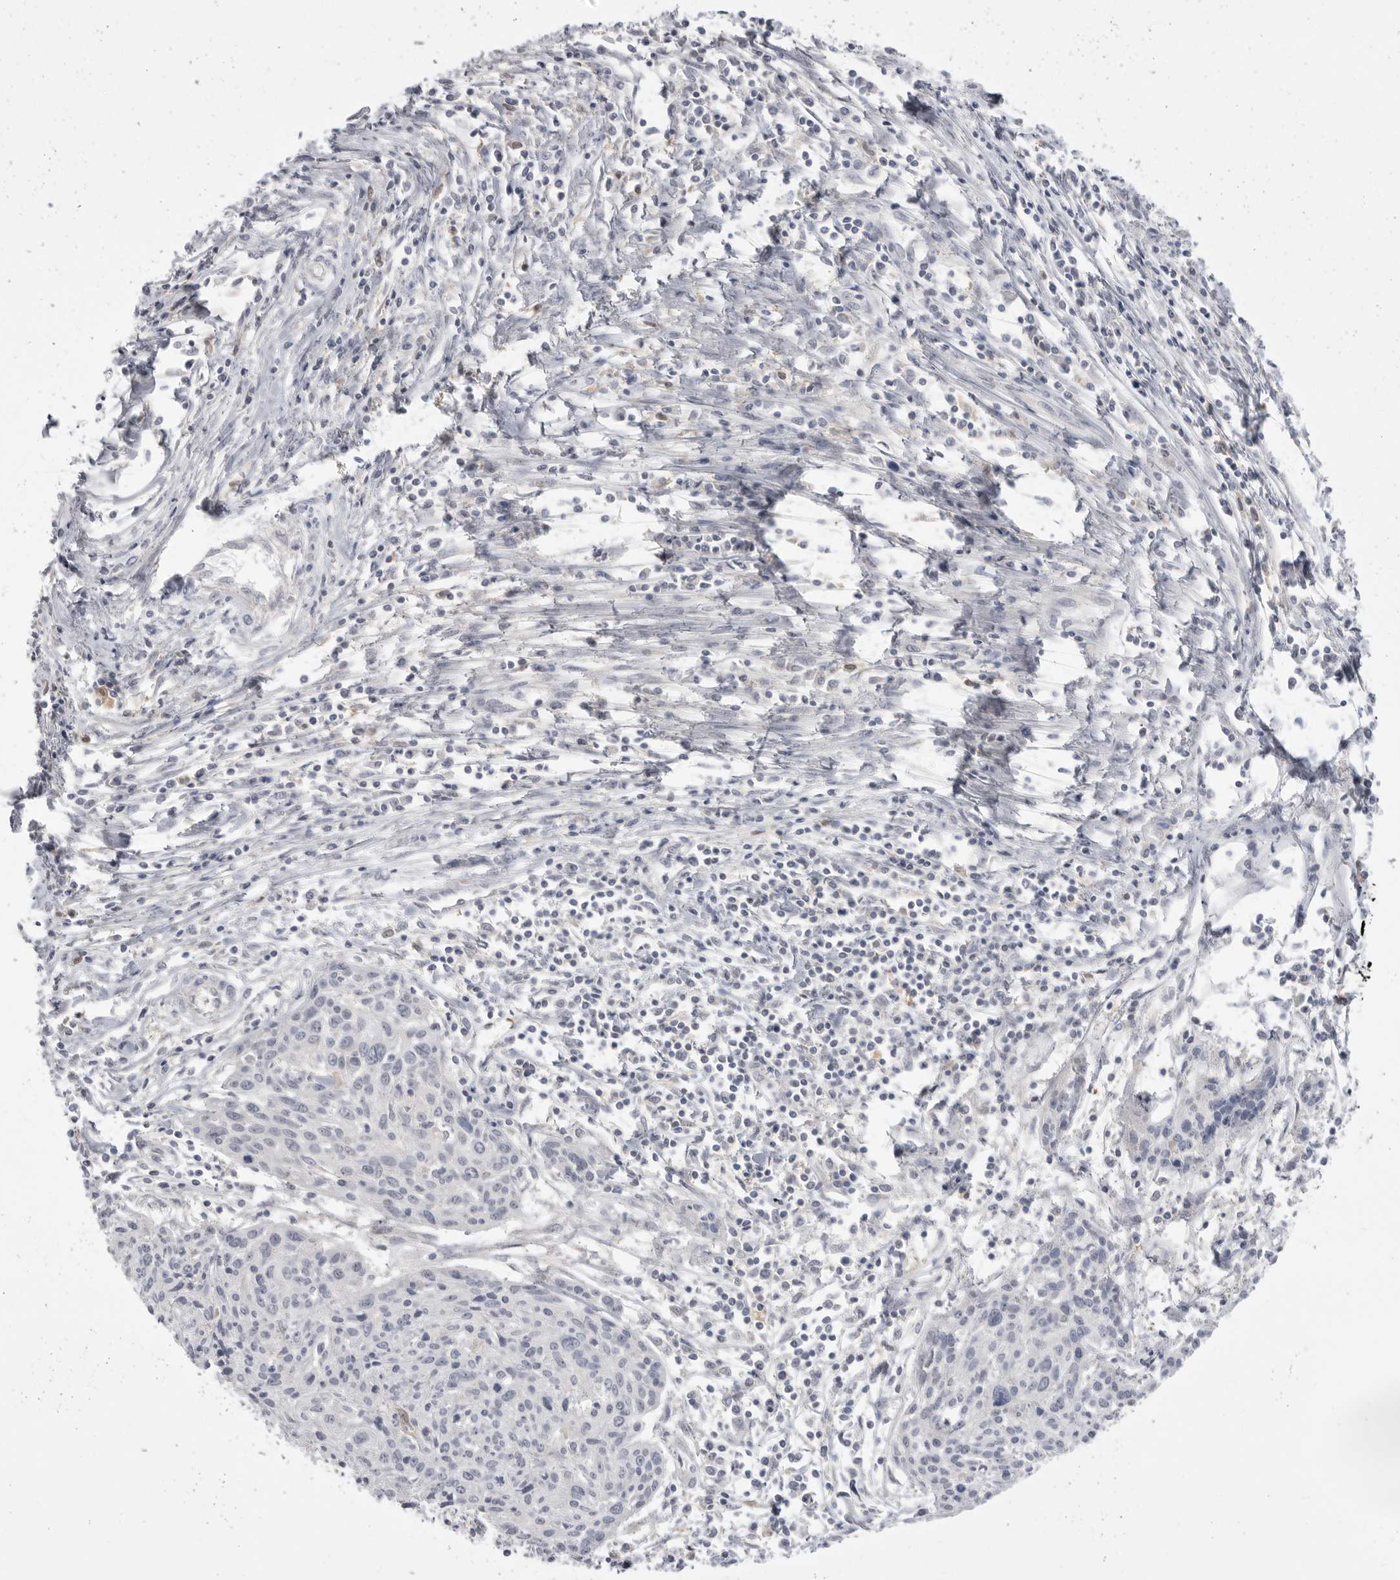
{"staining": {"intensity": "negative", "quantity": "none", "location": "none"}, "tissue": "cervical cancer", "cell_type": "Tumor cells", "image_type": "cancer", "snomed": [{"axis": "morphology", "description": "Squamous cell carcinoma, NOS"}, {"axis": "topography", "description": "Cervix"}], "caption": "DAB immunohistochemical staining of human squamous cell carcinoma (cervical) displays no significant expression in tumor cells.", "gene": "KYAT3", "patient": {"sex": "female", "age": 51}}